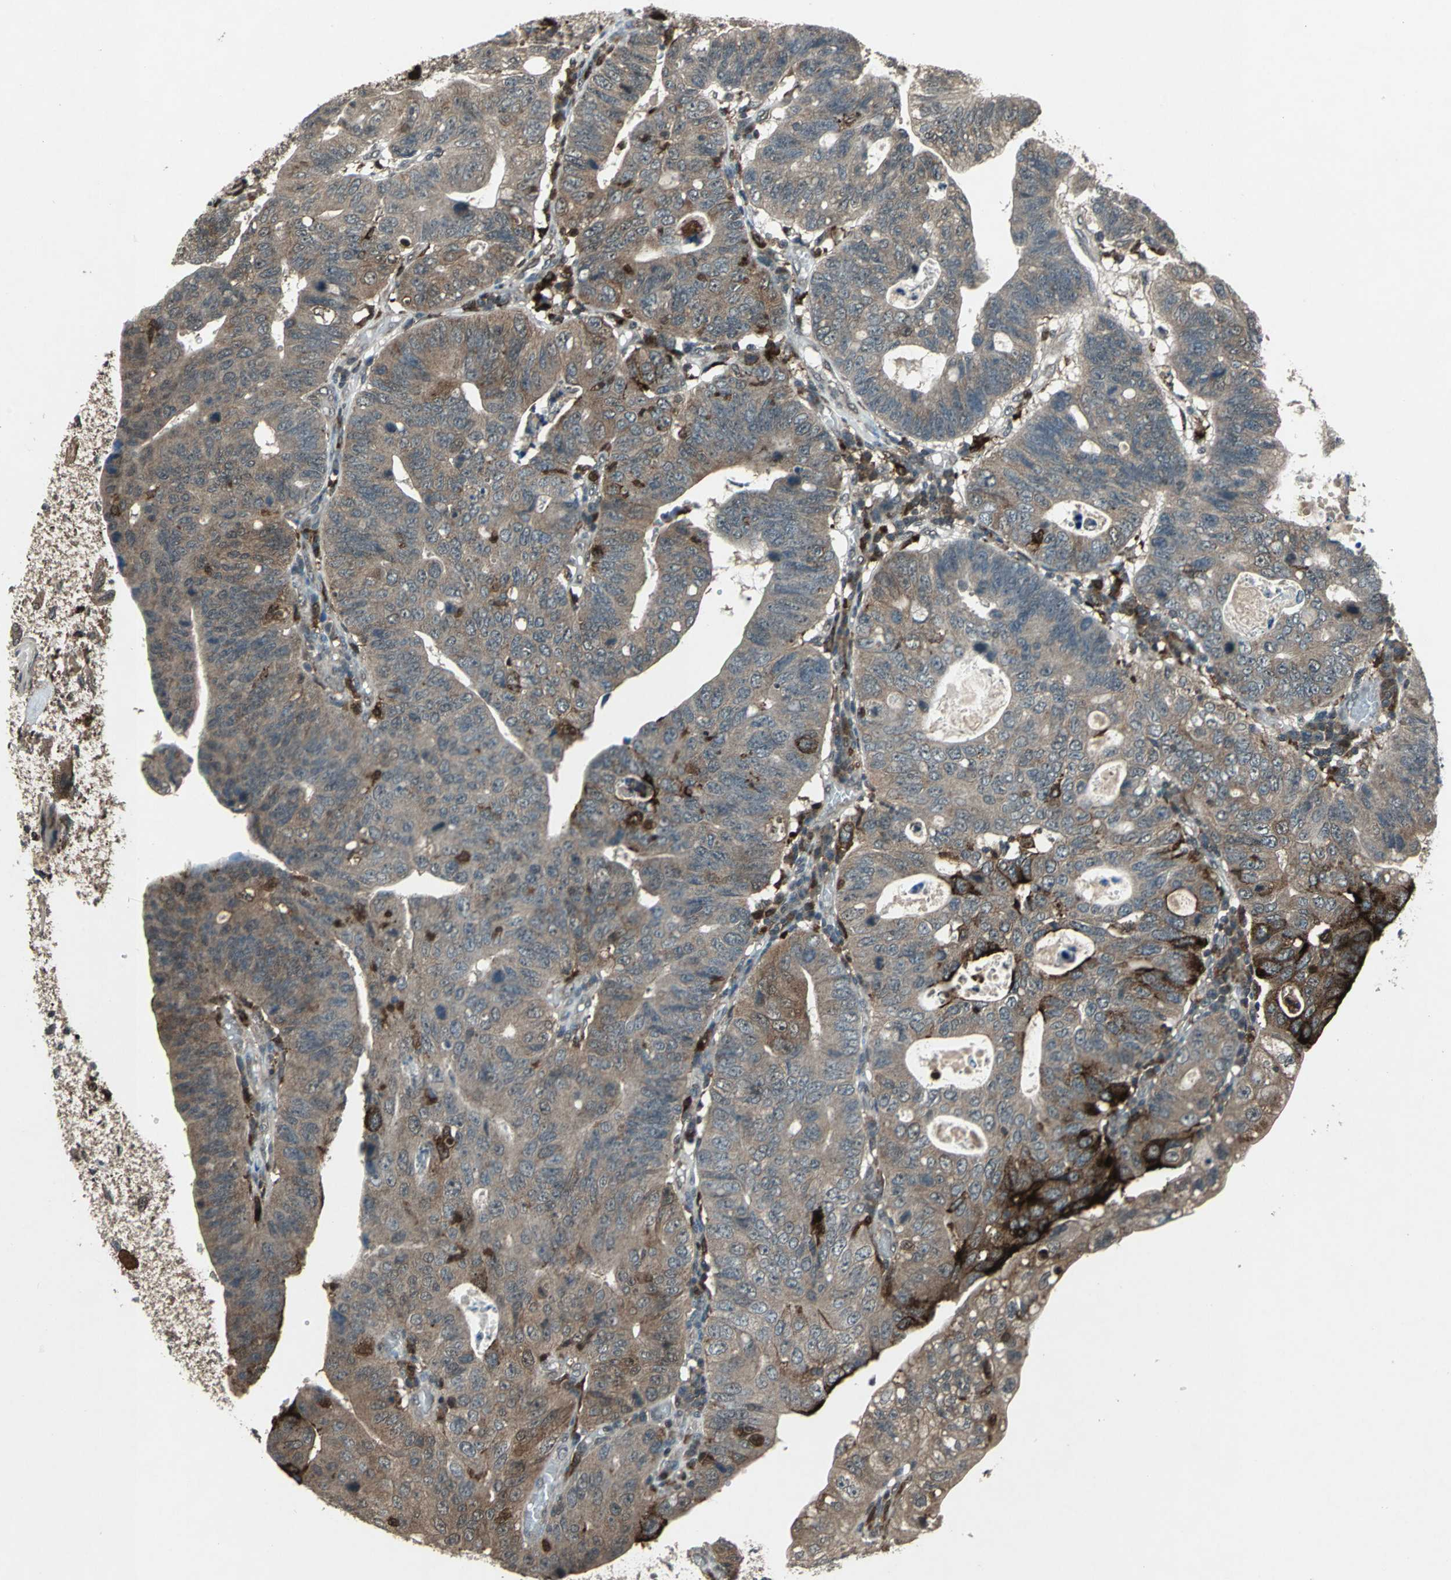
{"staining": {"intensity": "moderate", "quantity": "25%-75%", "location": "cytoplasmic/membranous"}, "tissue": "stomach cancer", "cell_type": "Tumor cells", "image_type": "cancer", "snomed": [{"axis": "morphology", "description": "Adenocarcinoma, NOS"}, {"axis": "topography", "description": "Stomach"}], "caption": "Immunohistochemical staining of stomach cancer (adenocarcinoma) exhibits medium levels of moderate cytoplasmic/membranous expression in about 25%-75% of tumor cells.", "gene": "PYCARD", "patient": {"sex": "male", "age": 59}}